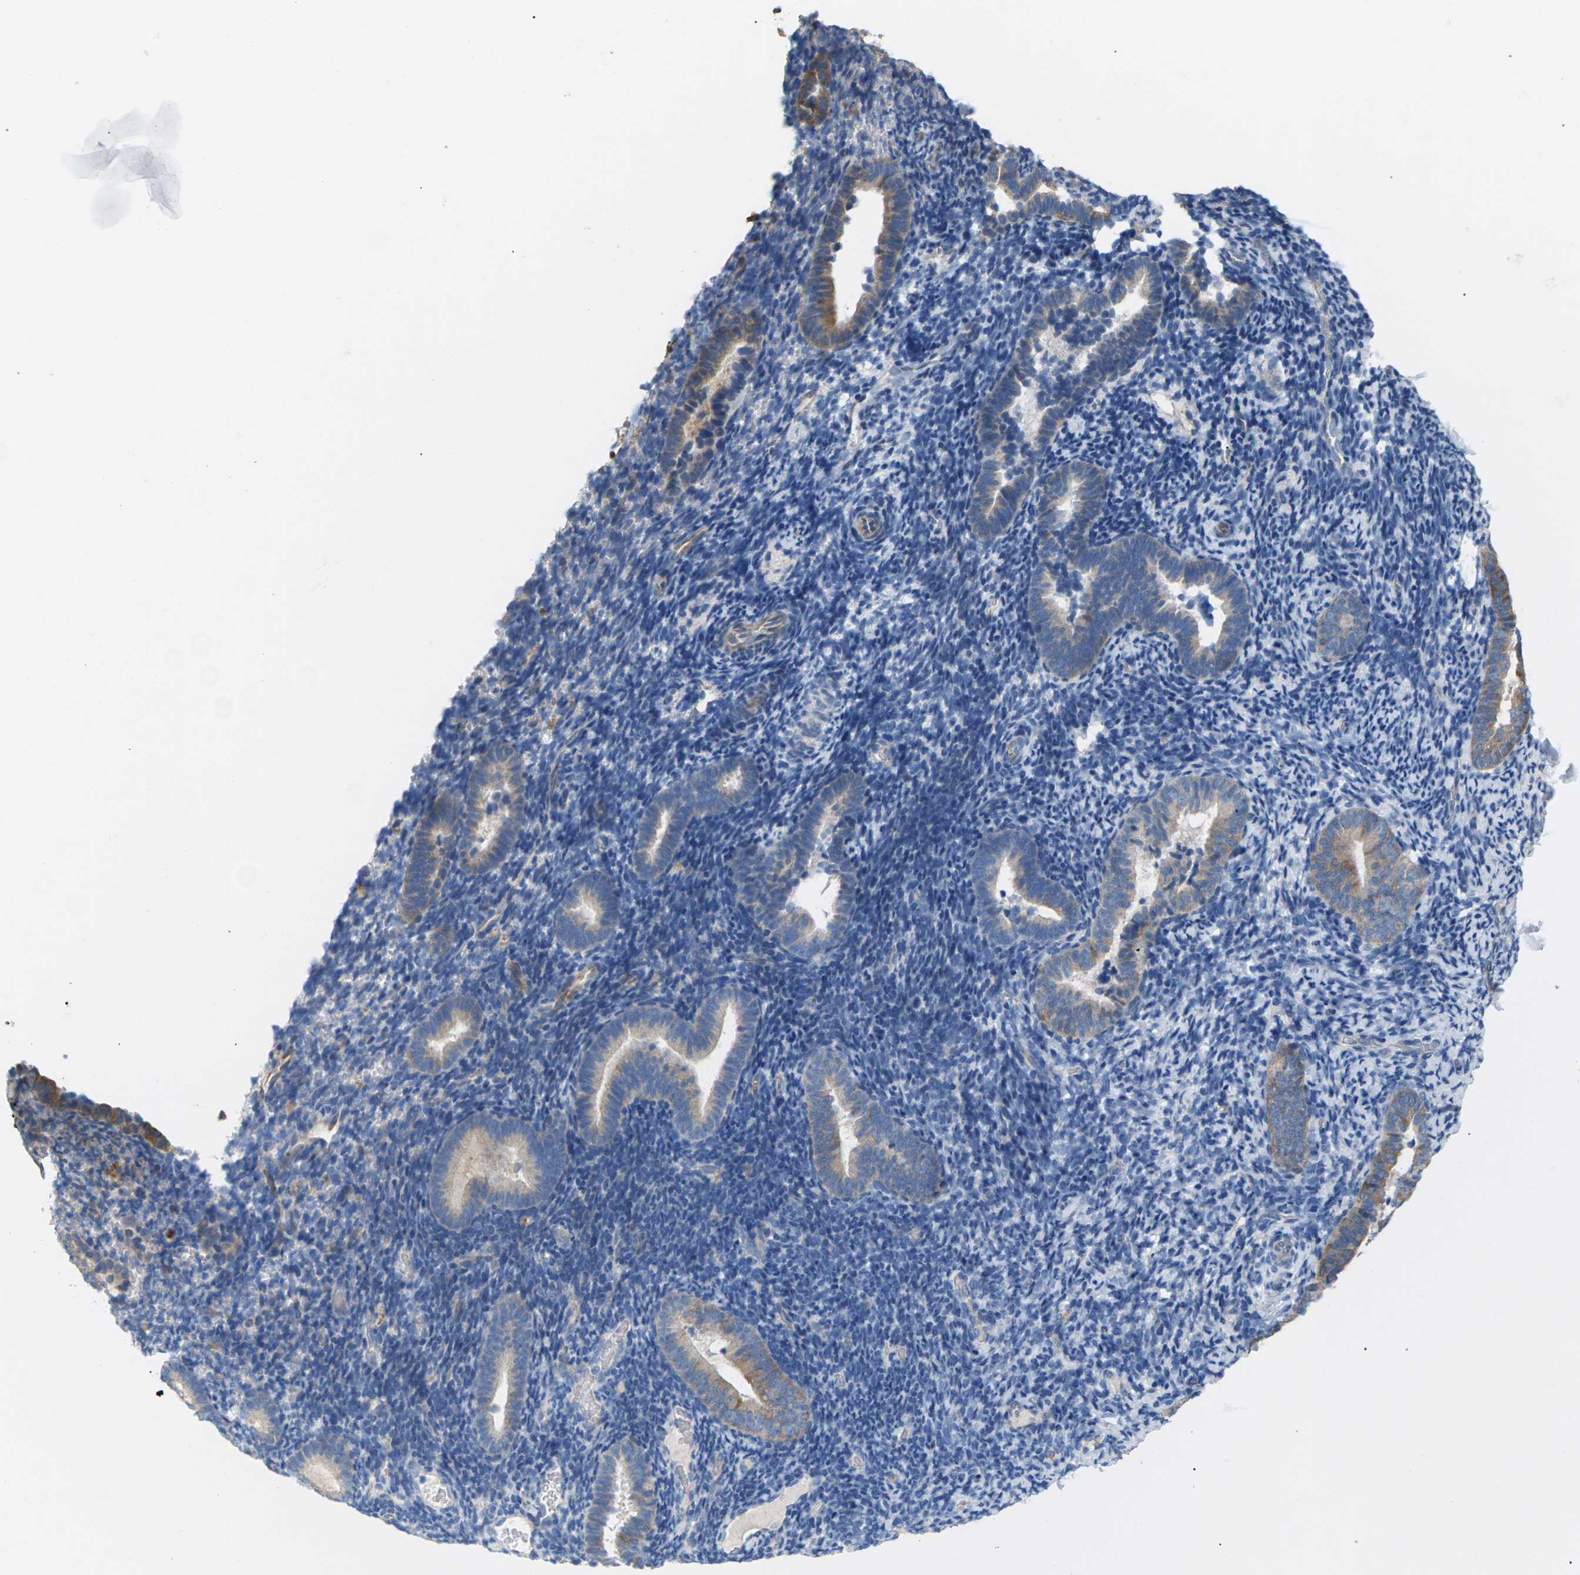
{"staining": {"intensity": "weak", "quantity": "25%-75%", "location": "cytoplasmic/membranous"}, "tissue": "endometrium", "cell_type": "Cells in endometrial stroma", "image_type": "normal", "snomed": [{"axis": "morphology", "description": "Normal tissue, NOS"}, {"axis": "topography", "description": "Endometrium"}], "caption": "This is a histology image of immunohistochemistry (IHC) staining of normal endometrium, which shows weak staining in the cytoplasmic/membranous of cells in endometrial stroma.", "gene": "KLHDC8B", "patient": {"sex": "female", "age": 51}}